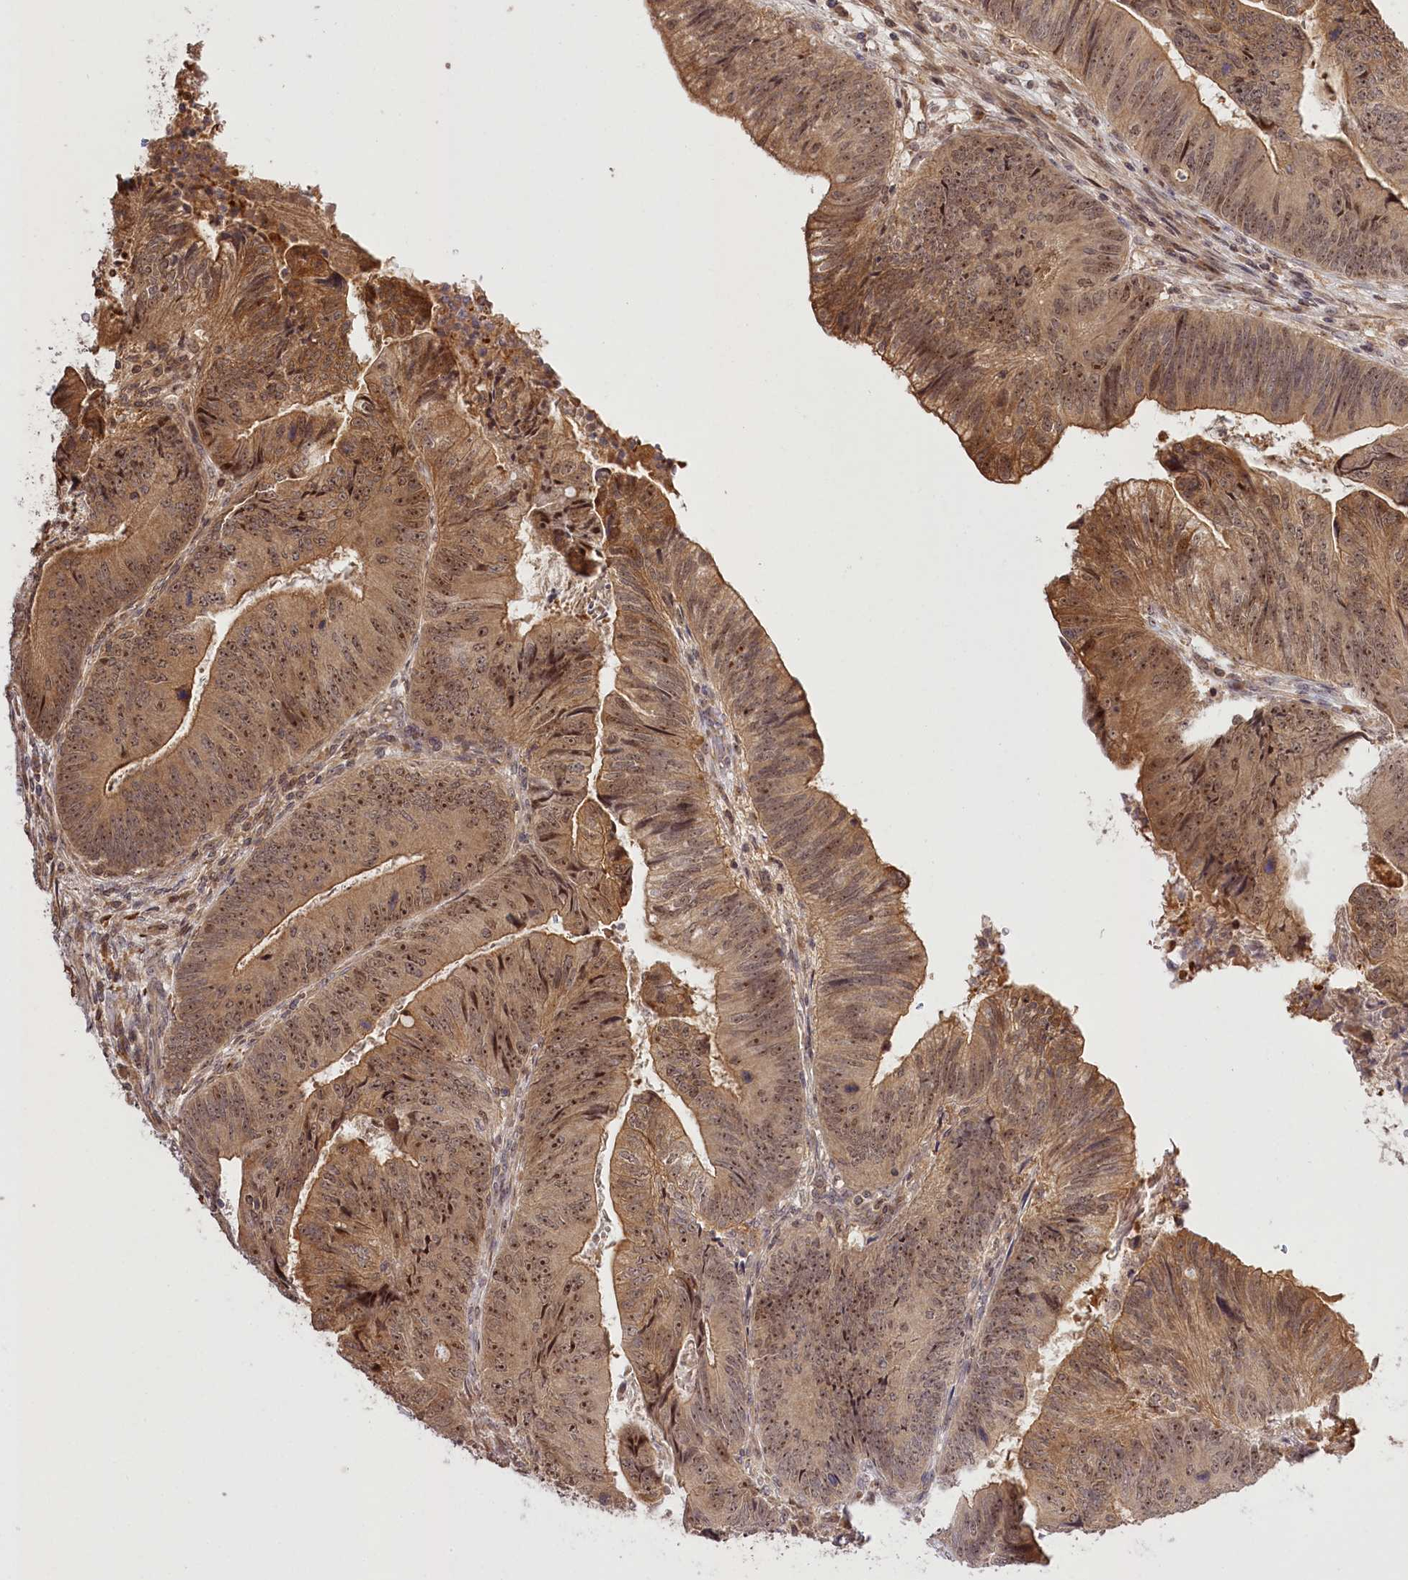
{"staining": {"intensity": "moderate", "quantity": ">75%", "location": "cytoplasmic/membranous,nuclear"}, "tissue": "colorectal cancer", "cell_type": "Tumor cells", "image_type": "cancer", "snomed": [{"axis": "morphology", "description": "Adenocarcinoma, NOS"}, {"axis": "topography", "description": "Colon"}], "caption": "Colorectal cancer stained for a protein (brown) displays moderate cytoplasmic/membranous and nuclear positive positivity in about >75% of tumor cells.", "gene": "SERGEF", "patient": {"sex": "female", "age": 67}}